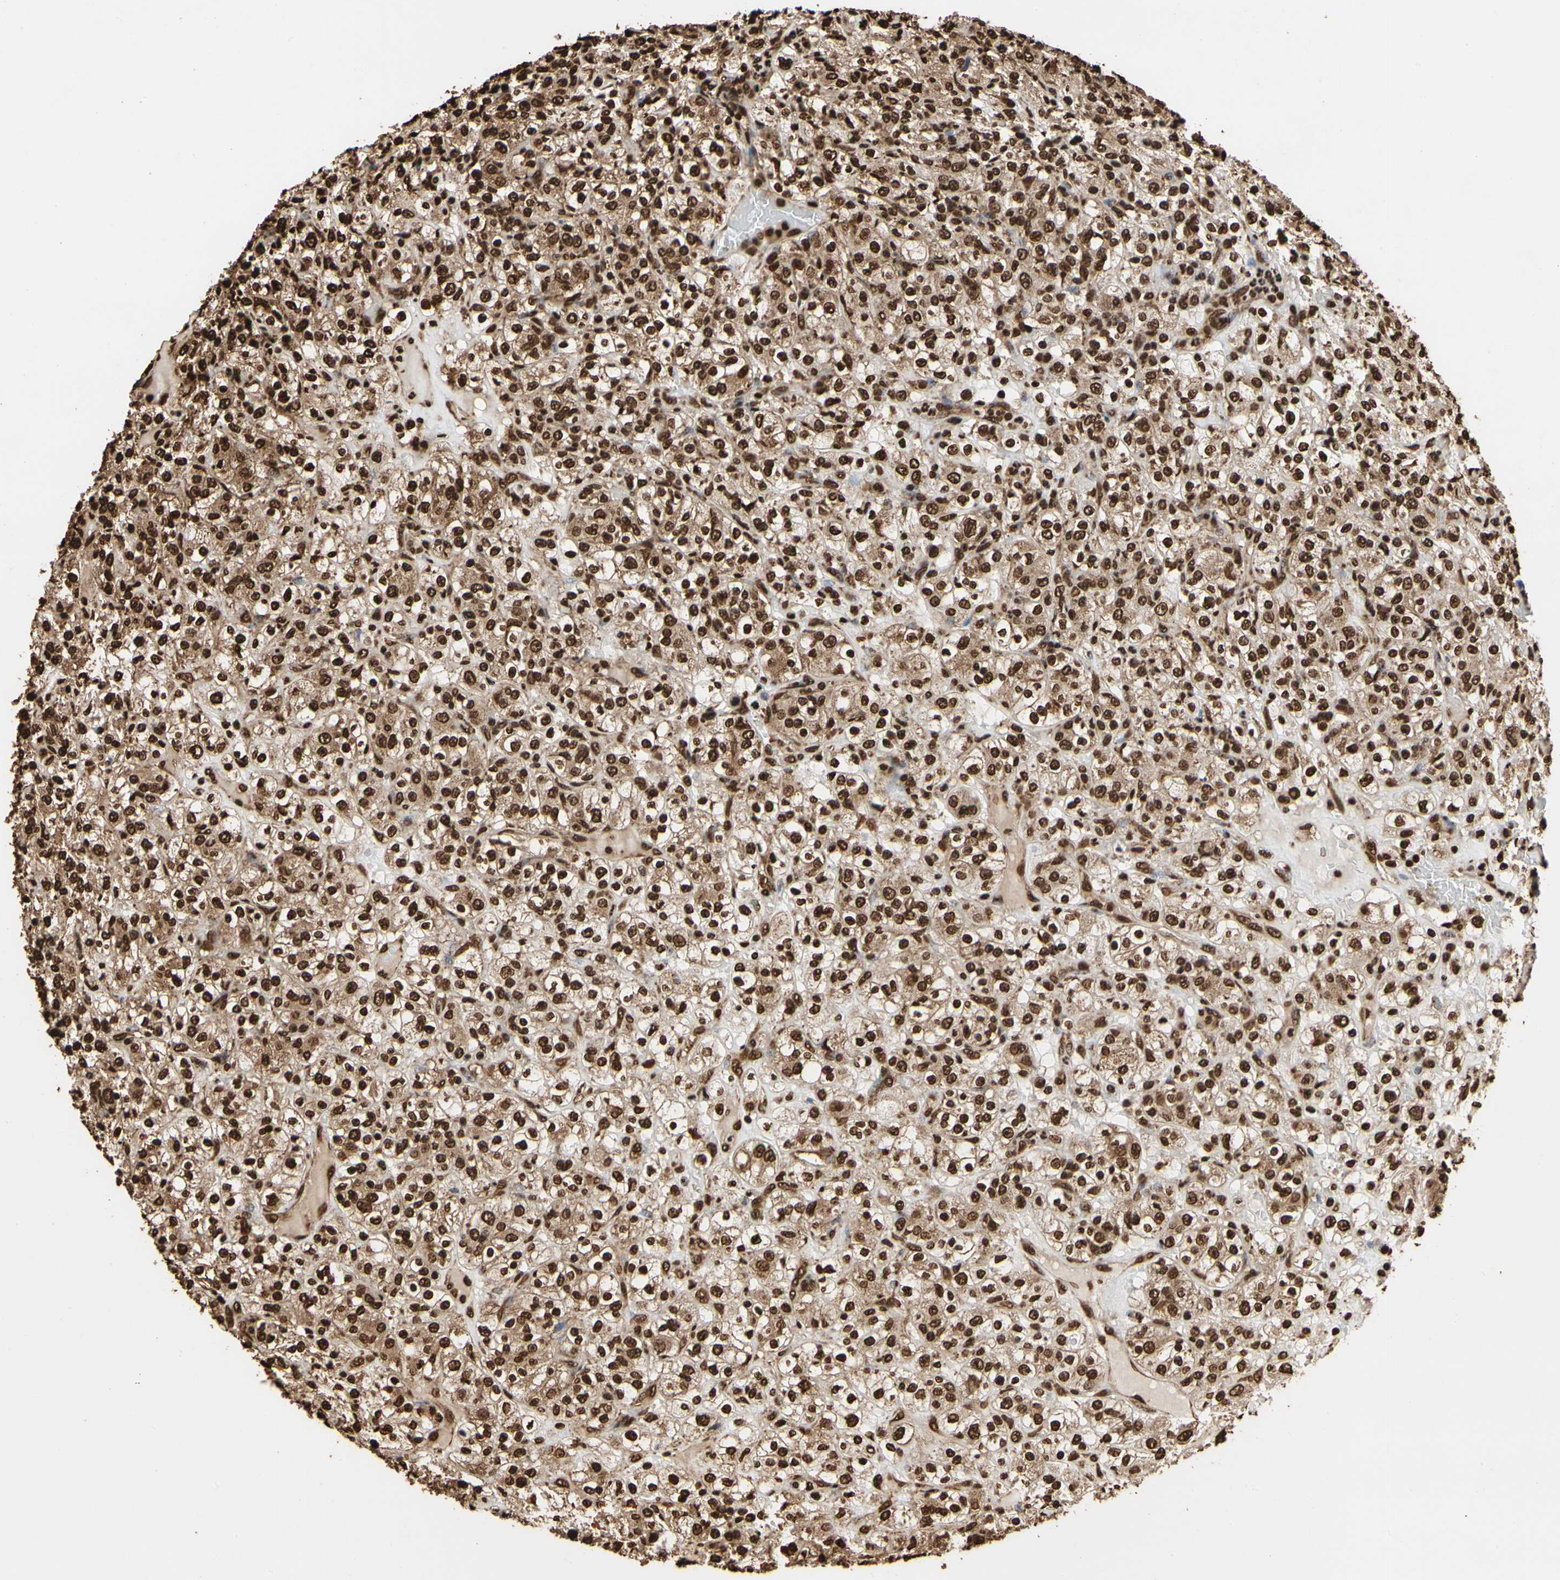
{"staining": {"intensity": "strong", "quantity": ">75%", "location": "cytoplasmic/membranous,nuclear"}, "tissue": "renal cancer", "cell_type": "Tumor cells", "image_type": "cancer", "snomed": [{"axis": "morphology", "description": "Normal tissue, NOS"}, {"axis": "morphology", "description": "Adenocarcinoma, NOS"}, {"axis": "topography", "description": "Kidney"}], "caption": "Immunohistochemical staining of renal cancer (adenocarcinoma) shows high levels of strong cytoplasmic/membranous and nuclear expression in about >75% of tumor cells. Using DAB (brown) and hematoxylin (blue) stains, captured at high magnification using brightfield microscopy.", "gene": "HNRNPK", "patient": {"sex": "female", "age": 72}}